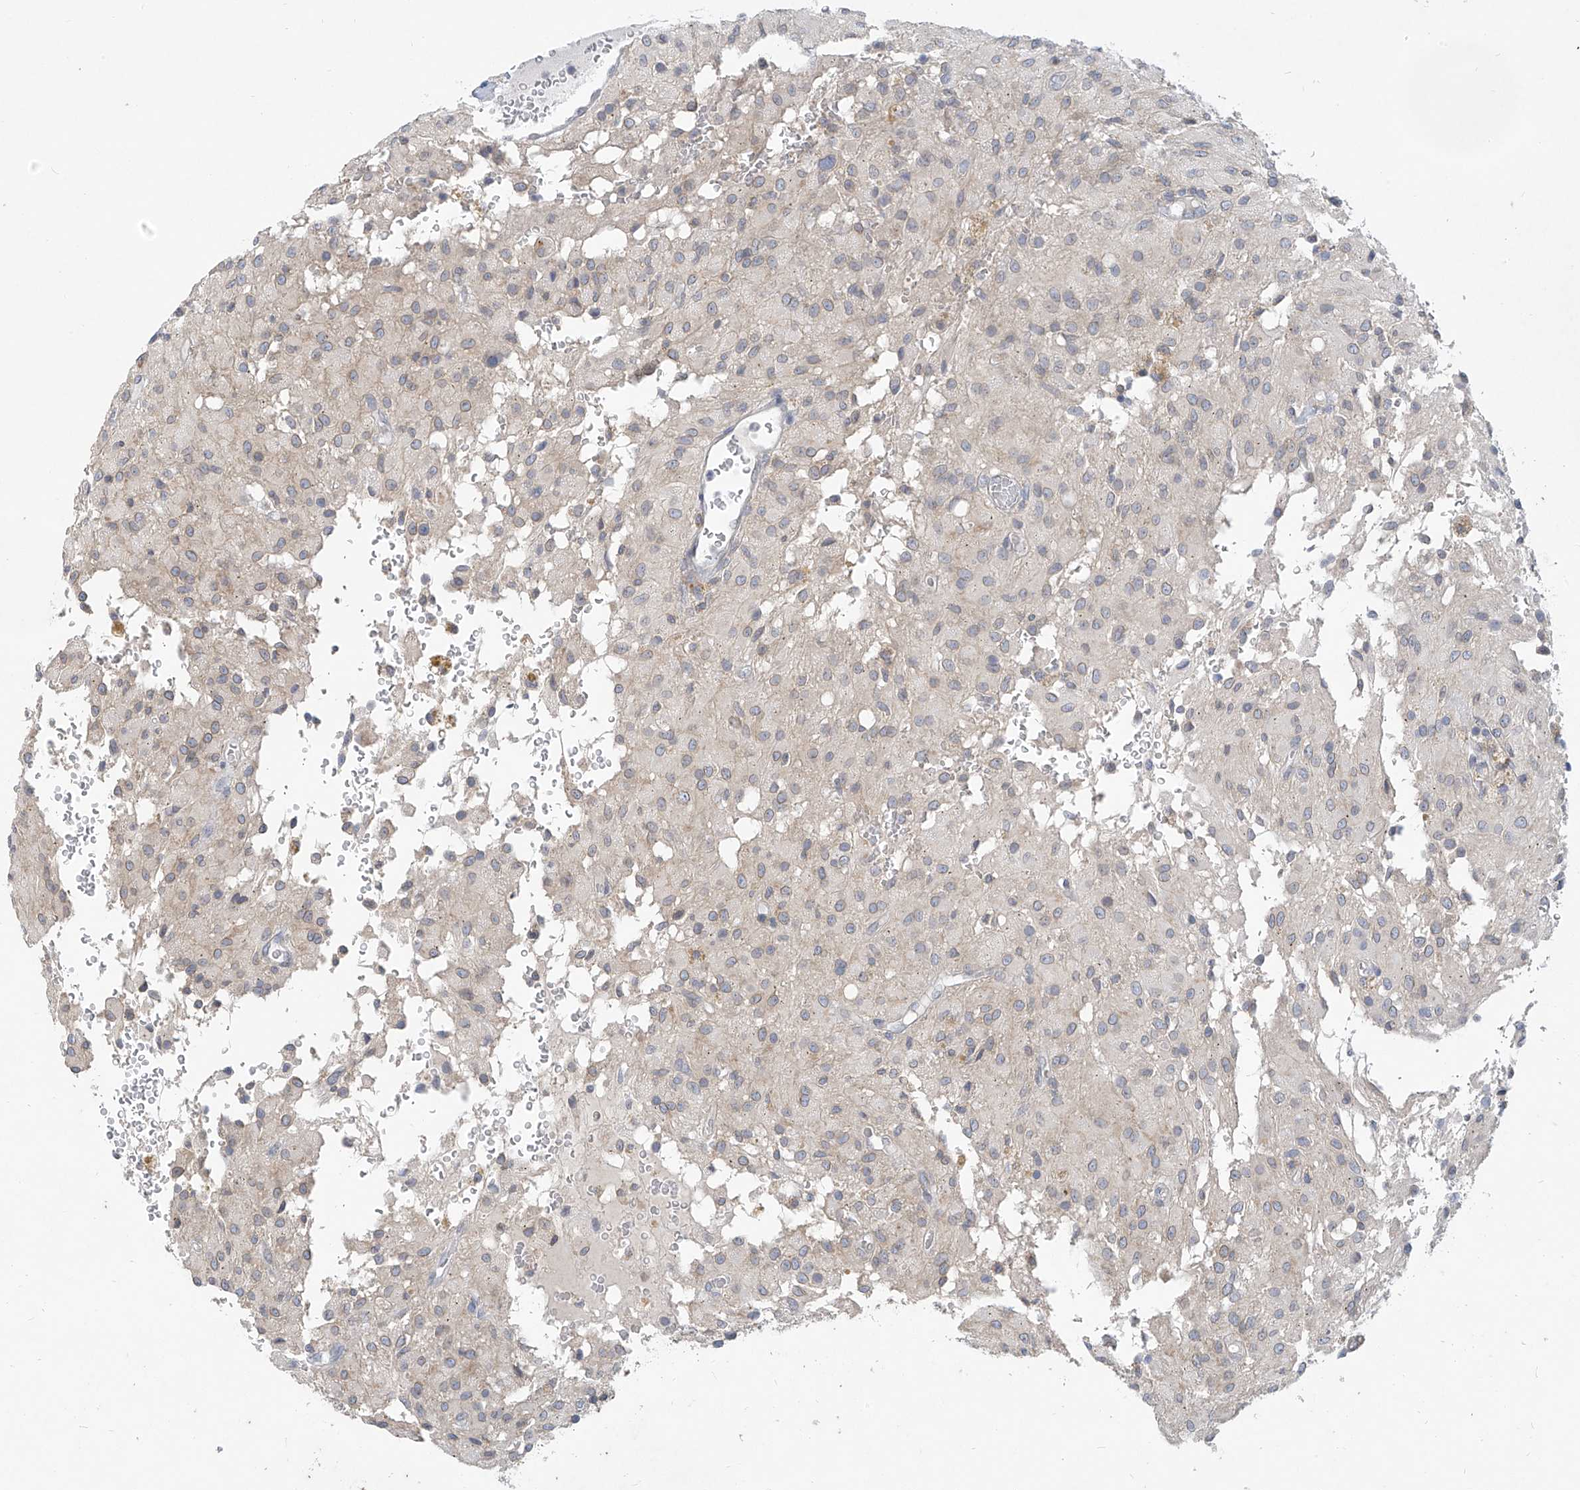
{"staining": {"intensity": "weak", "quantity": "25%-75%", "location": "cytoplasmic/membranous,nuclear"}, "tissue": "glioma", "cell_type": "Tumor cells", "image_type": "cancer", "snomed": [{"axis": "morphology", "description": "Glioma, malignant, High grade"}, {"axis": "topography", "description": "Brain"}], "caption": "A brown stain labels weak cytoplasmic/membranous and nuclear staining of a protein in glioma tumor cells.", "gene": "KRTAP25-1", "patient": {"sex": "female", "age": 59}}